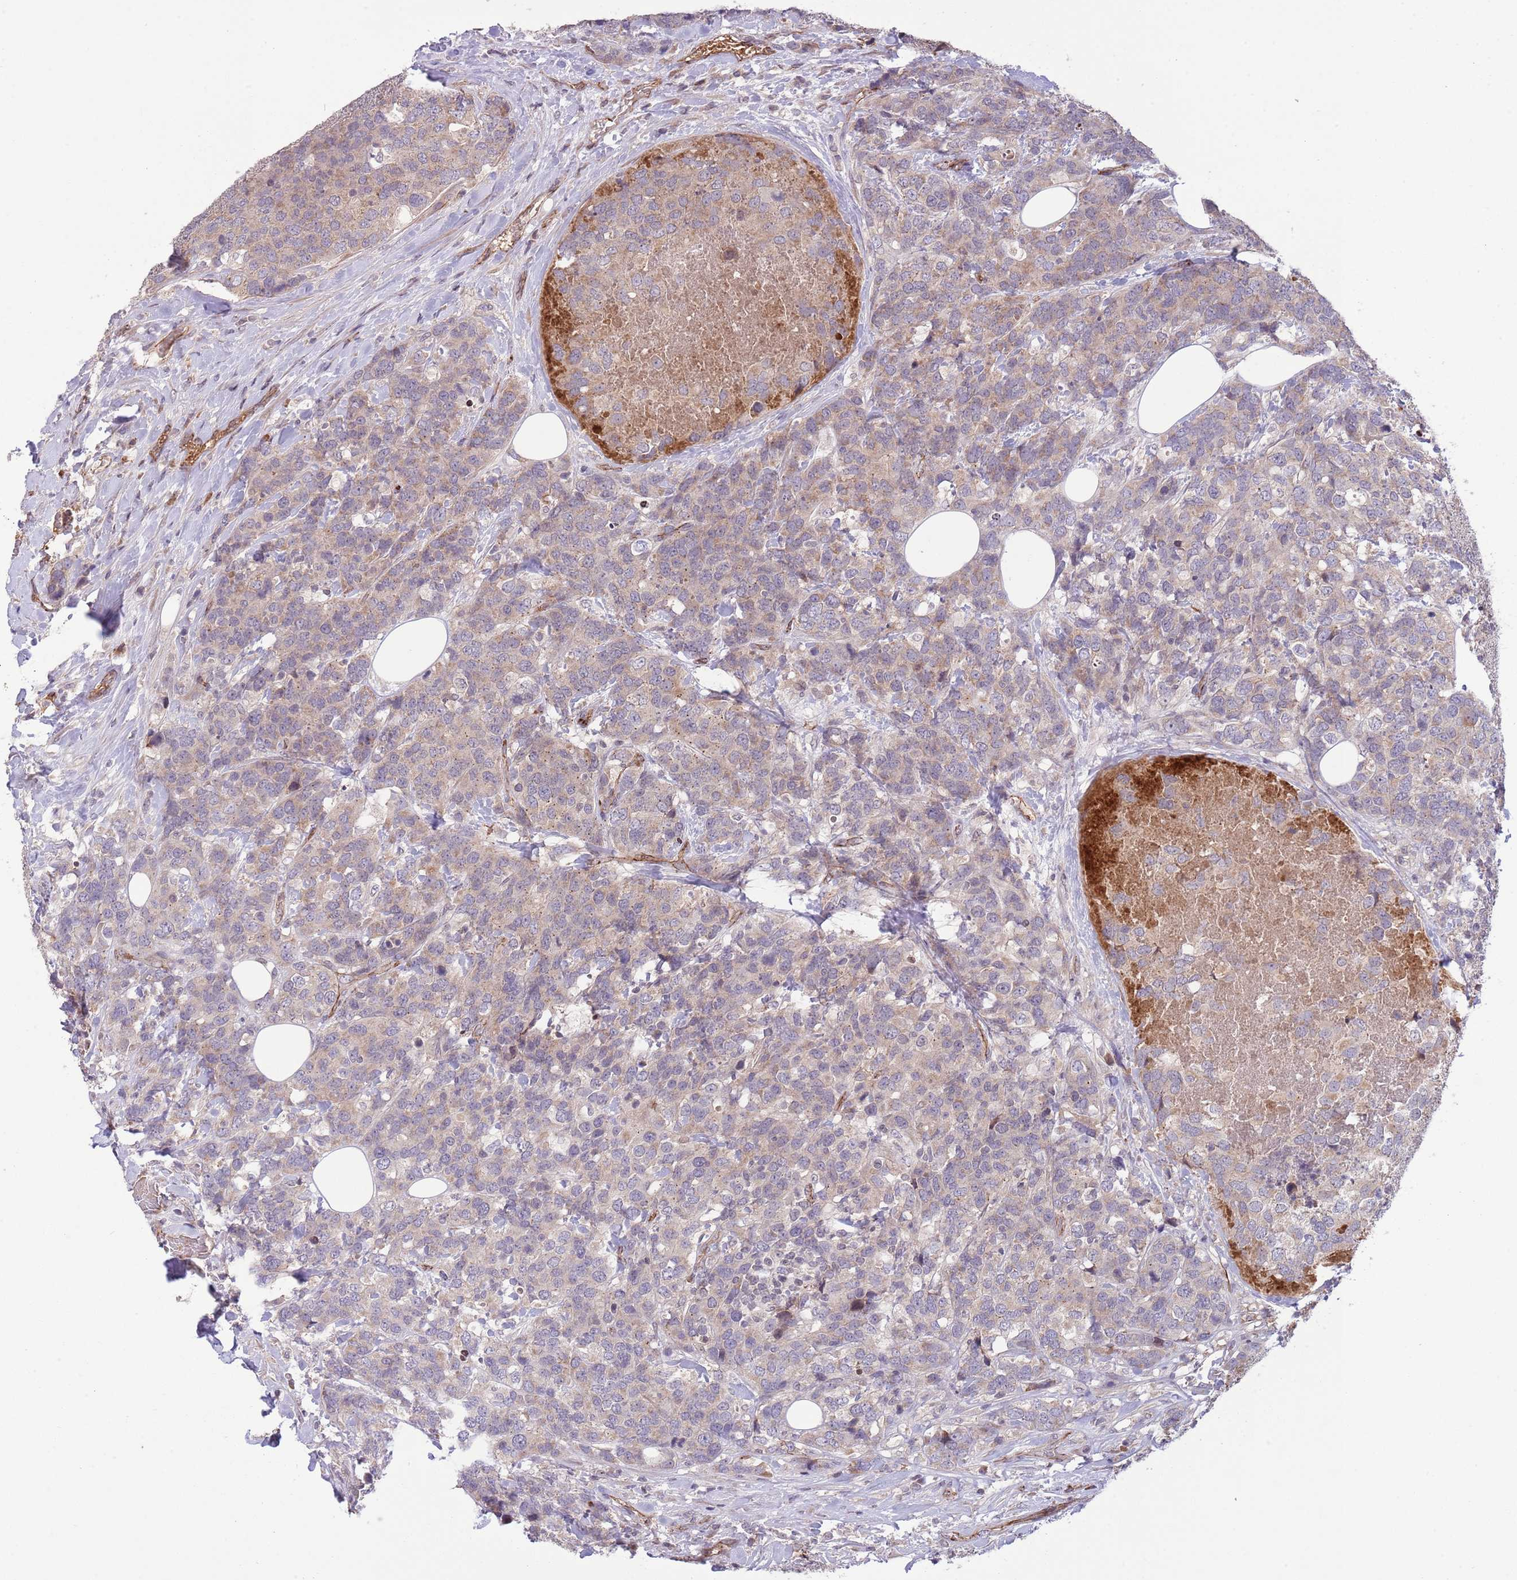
{"staining": {"intensity": "weak", "quantity": "<25%", "location": "cytoplasmic/membranous"}, "tissue": "breast cancer", "cell_type": "Tumor cells", "image_type": "cancer", "snomed": [{"axis": "morphology", "description": "Lobular carcinoma"}, {"axis": "topography", "description": "Breast"}], "caption": "High power microscopy histopathology image of an IHC histopathology image of breast cancer (lobular carcinoma), revealing no significant expression in tumor cells. Brightfield microscopy of immunohistochemistry stained with DAB (brown) and hematoxylin (blue), captured at high magnification.", "gene": "DPP10", "patient": {"sex": "female", "age": 59}}